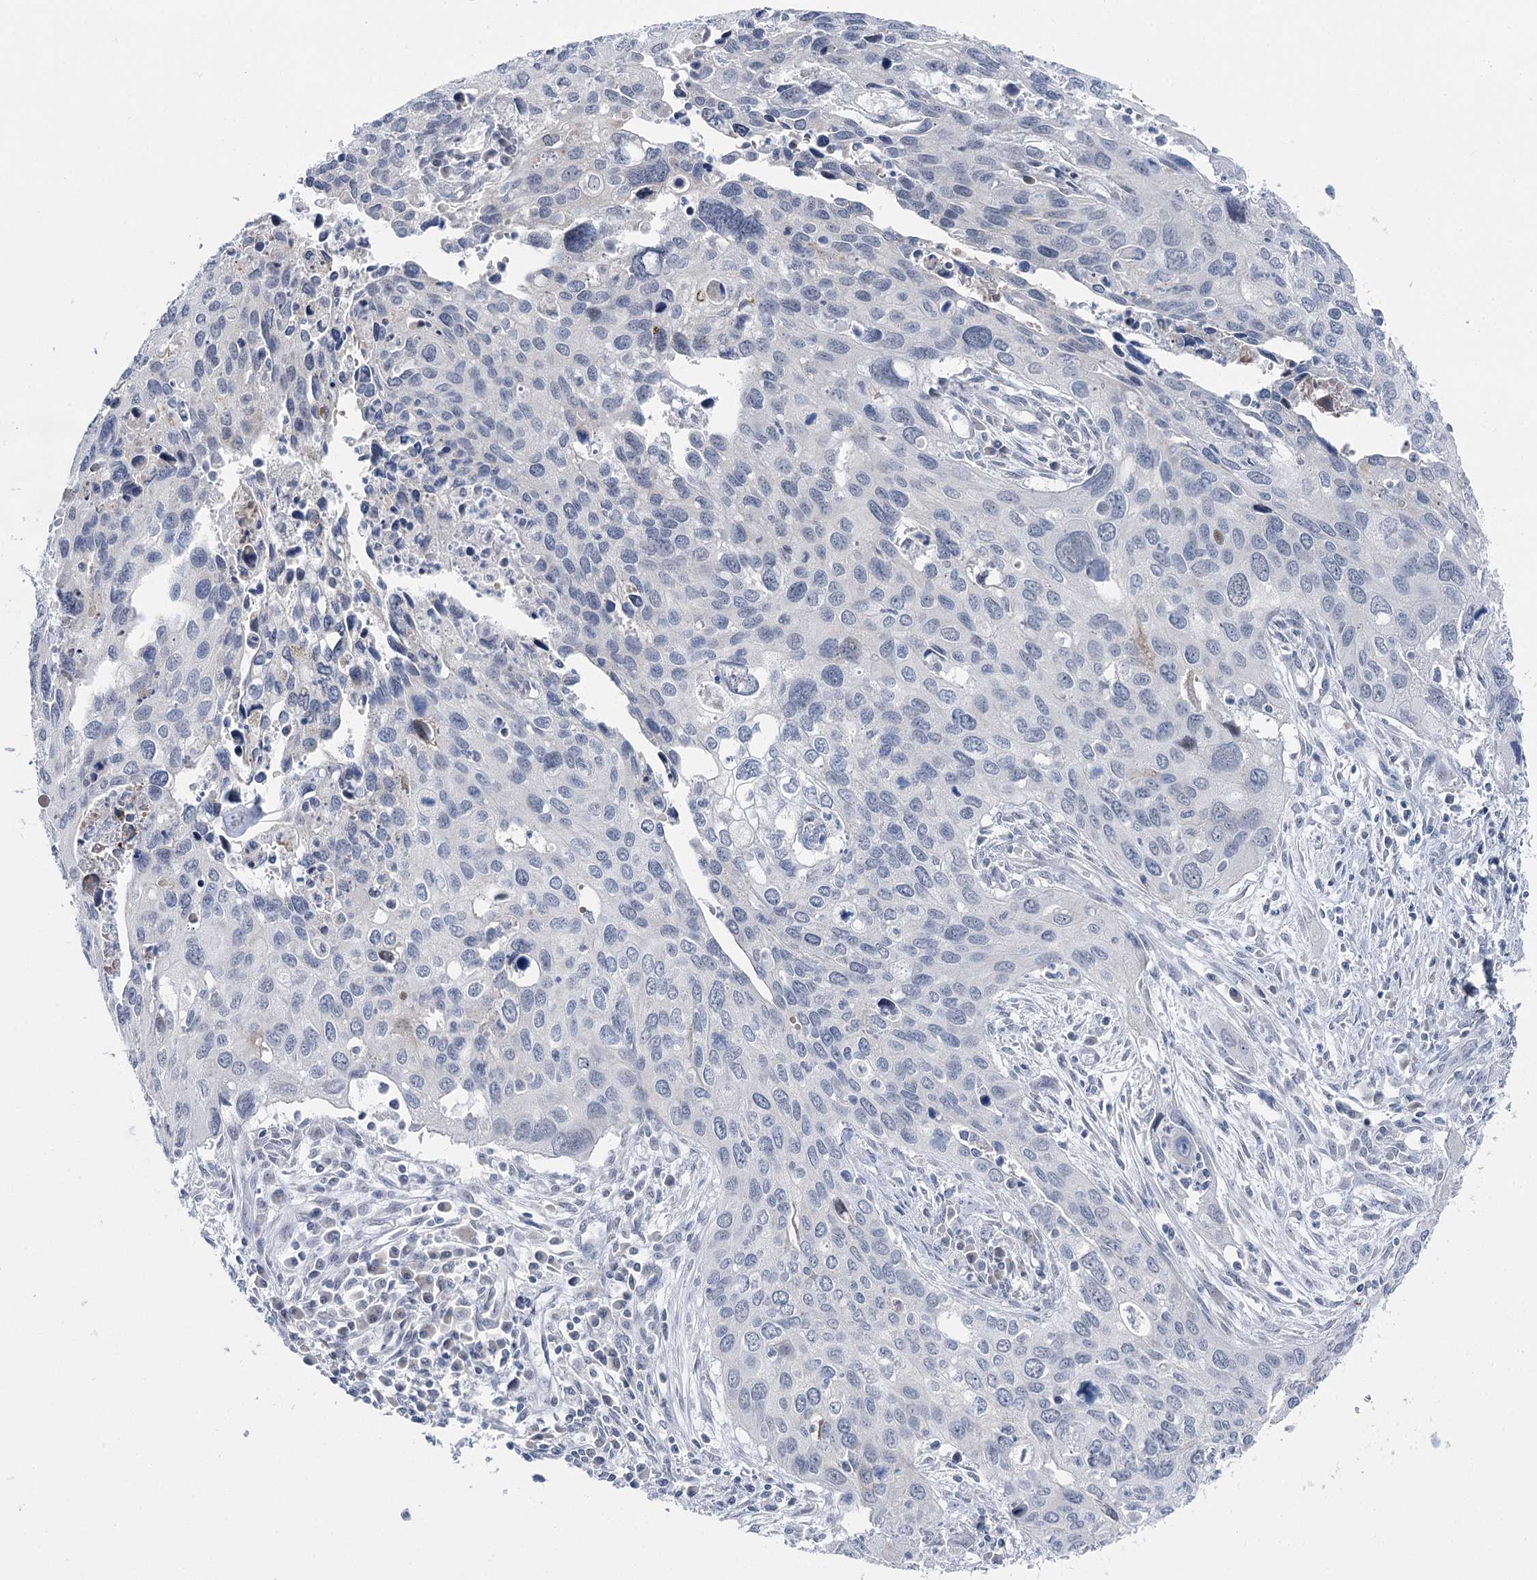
{"staining": {"intensity": "negative", "quantity": "none", "location": "none"}, "tissue": "cervical cancer", "cell_type": "Tumor cells", "image_type": "cancer", "snomed": [{"axis": "morphology", "description": "Squamous cell carcinoma, NOS"}, {"axis": "topography", "description": "Cervix"}], "caption": "A high-resolution micrograph shows IHC staining of cervical squamous cell carcinoma, which exhibits no significant positivity in tumor cells.", "gene": "STEEP1", "patient": {"sex": "female", "age": 55}}